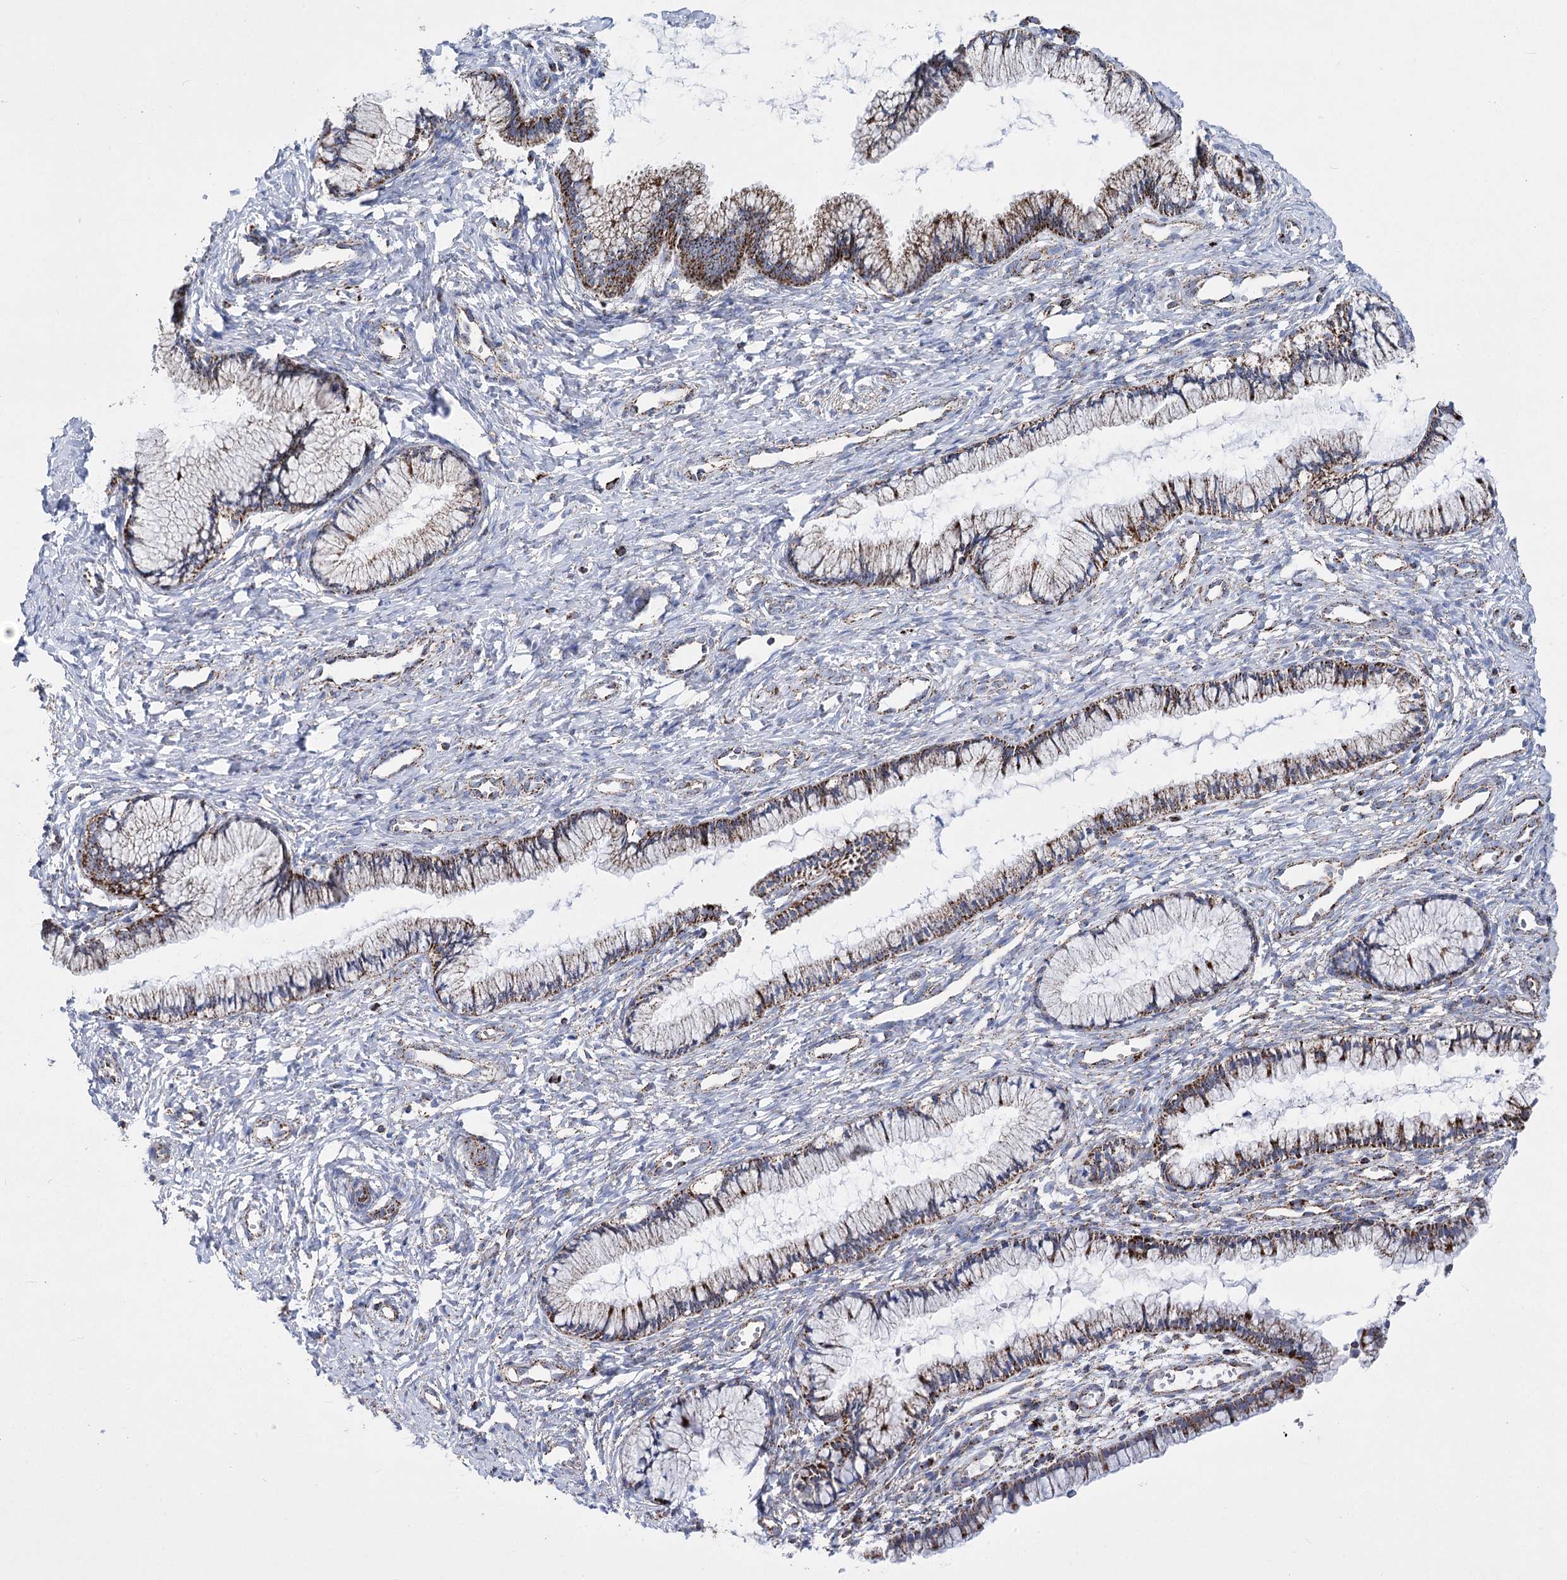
{"staining": {"intensity": "strong", "quantity": ">75%", "location": "cytoplasmic/membranous"}, "tissue": "cervix", "cell_type": "Glandular cells", "image_type": "normal", "snomed": [{"axis": "morphology", "description": "Normal tissue, NOS"}, {"axis": "topography", "description": "Cervix"}], "caption": "Immunohistochemistry (IHC) (DAB (3,3'-diaminobenzidine)) staining of unremarkable human cervix shows strong cytoplasmic/membranous protein staining in approximately >75% of glandular cells. Nuclei are stained in blue.", "gene": "PDHB", "patient": {"sex": "female", "age": 27}}